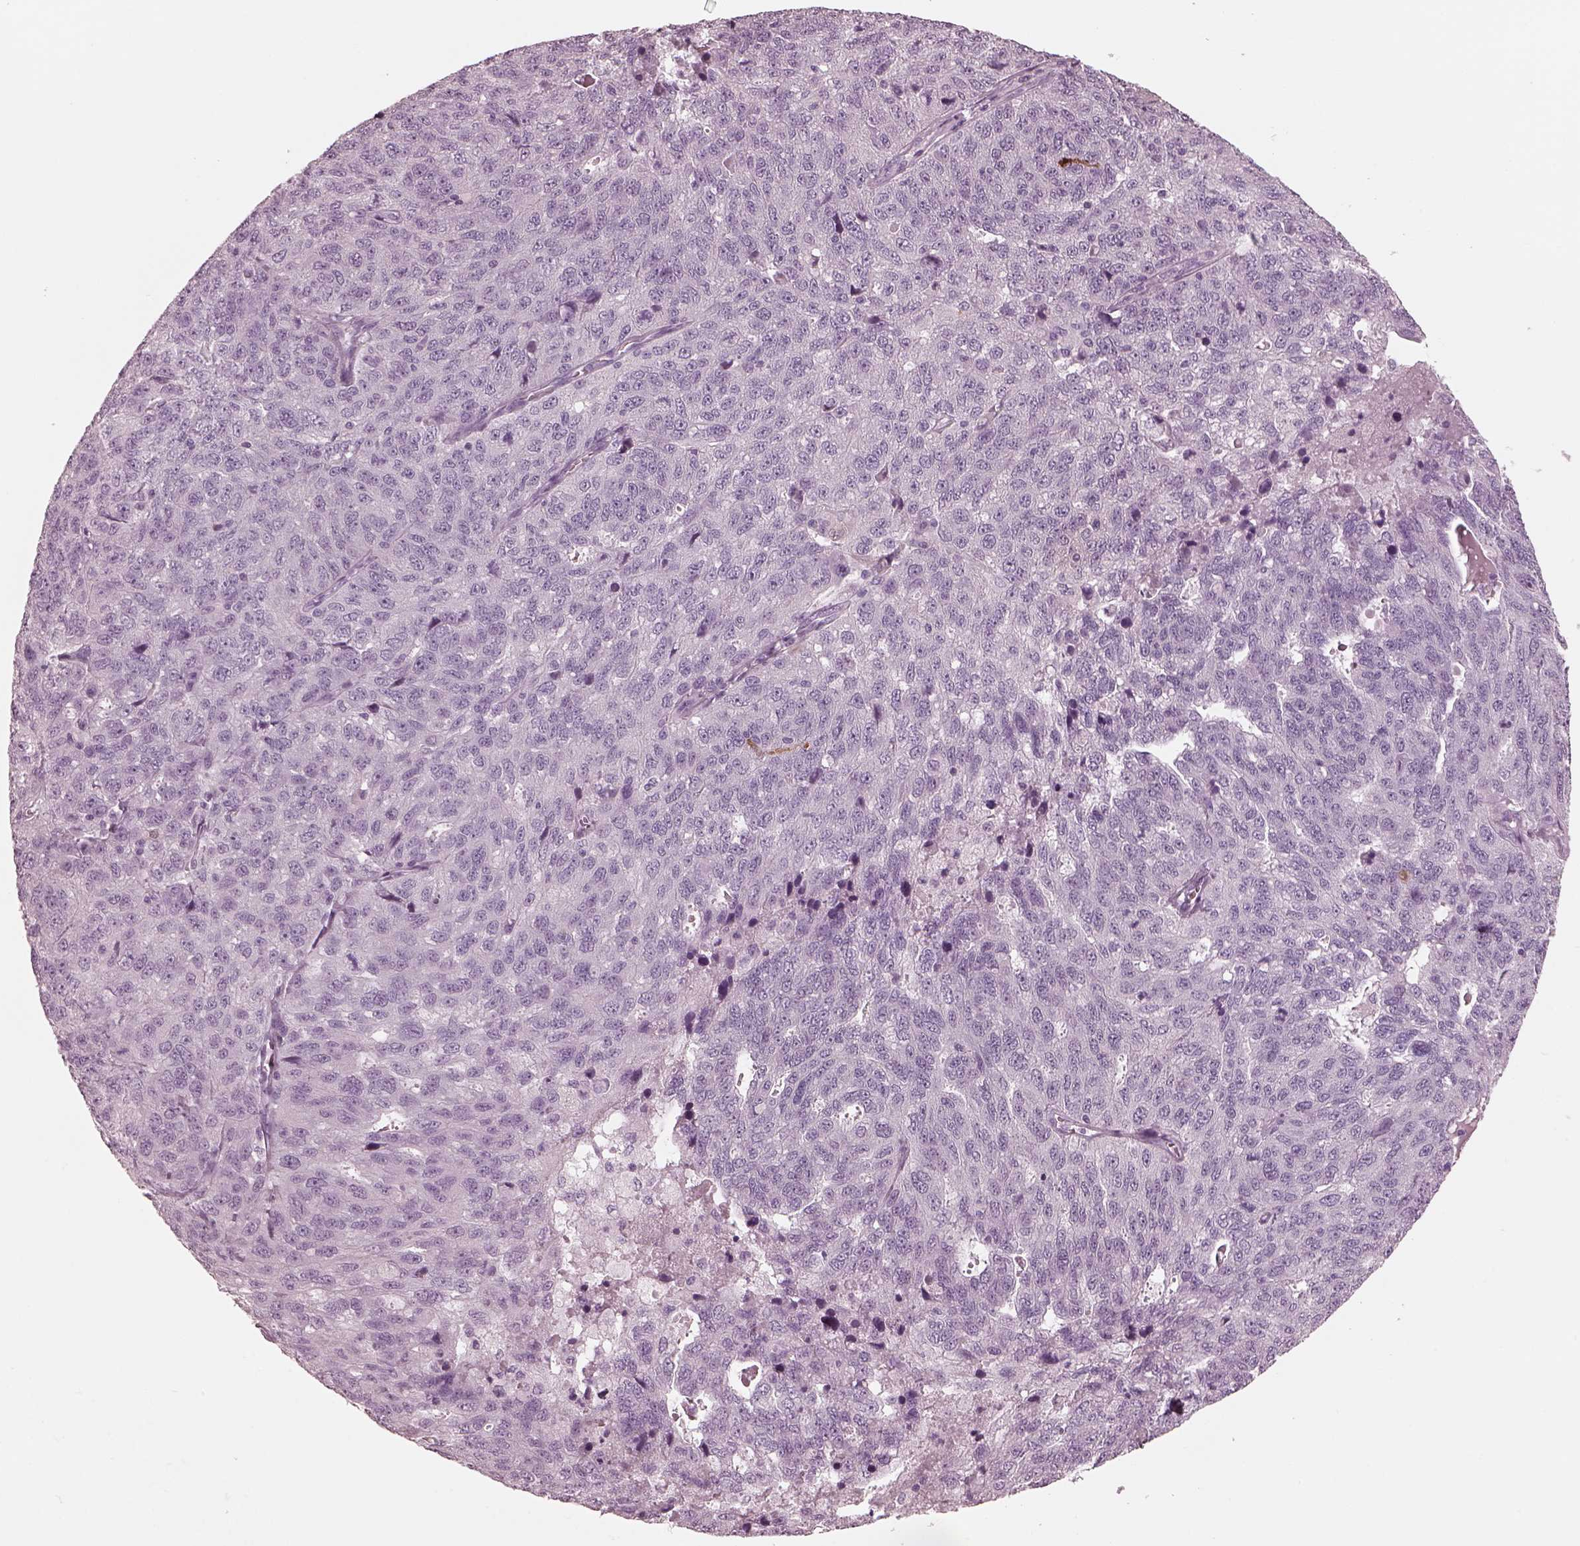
{"staining": {"intensity": "negative", "quantity": "none", "location": "none"}, "tissue": "ovarian cancer", "cell_type": "Tumor cells", "image_type": "cancer", "snomed": [{"axis": "morphology", "description": "Cystadenocarcinoma, serous, NOS"}, {"axis": "topography", "description": "Ovary"}], "caption": "This is an immunohistochemistry (IHC) photomicrograph of ovarian cancer. There is no staining in tumor cells.", "gene": "C2orf81", "patient": {"sex": "female", "age": 71}}